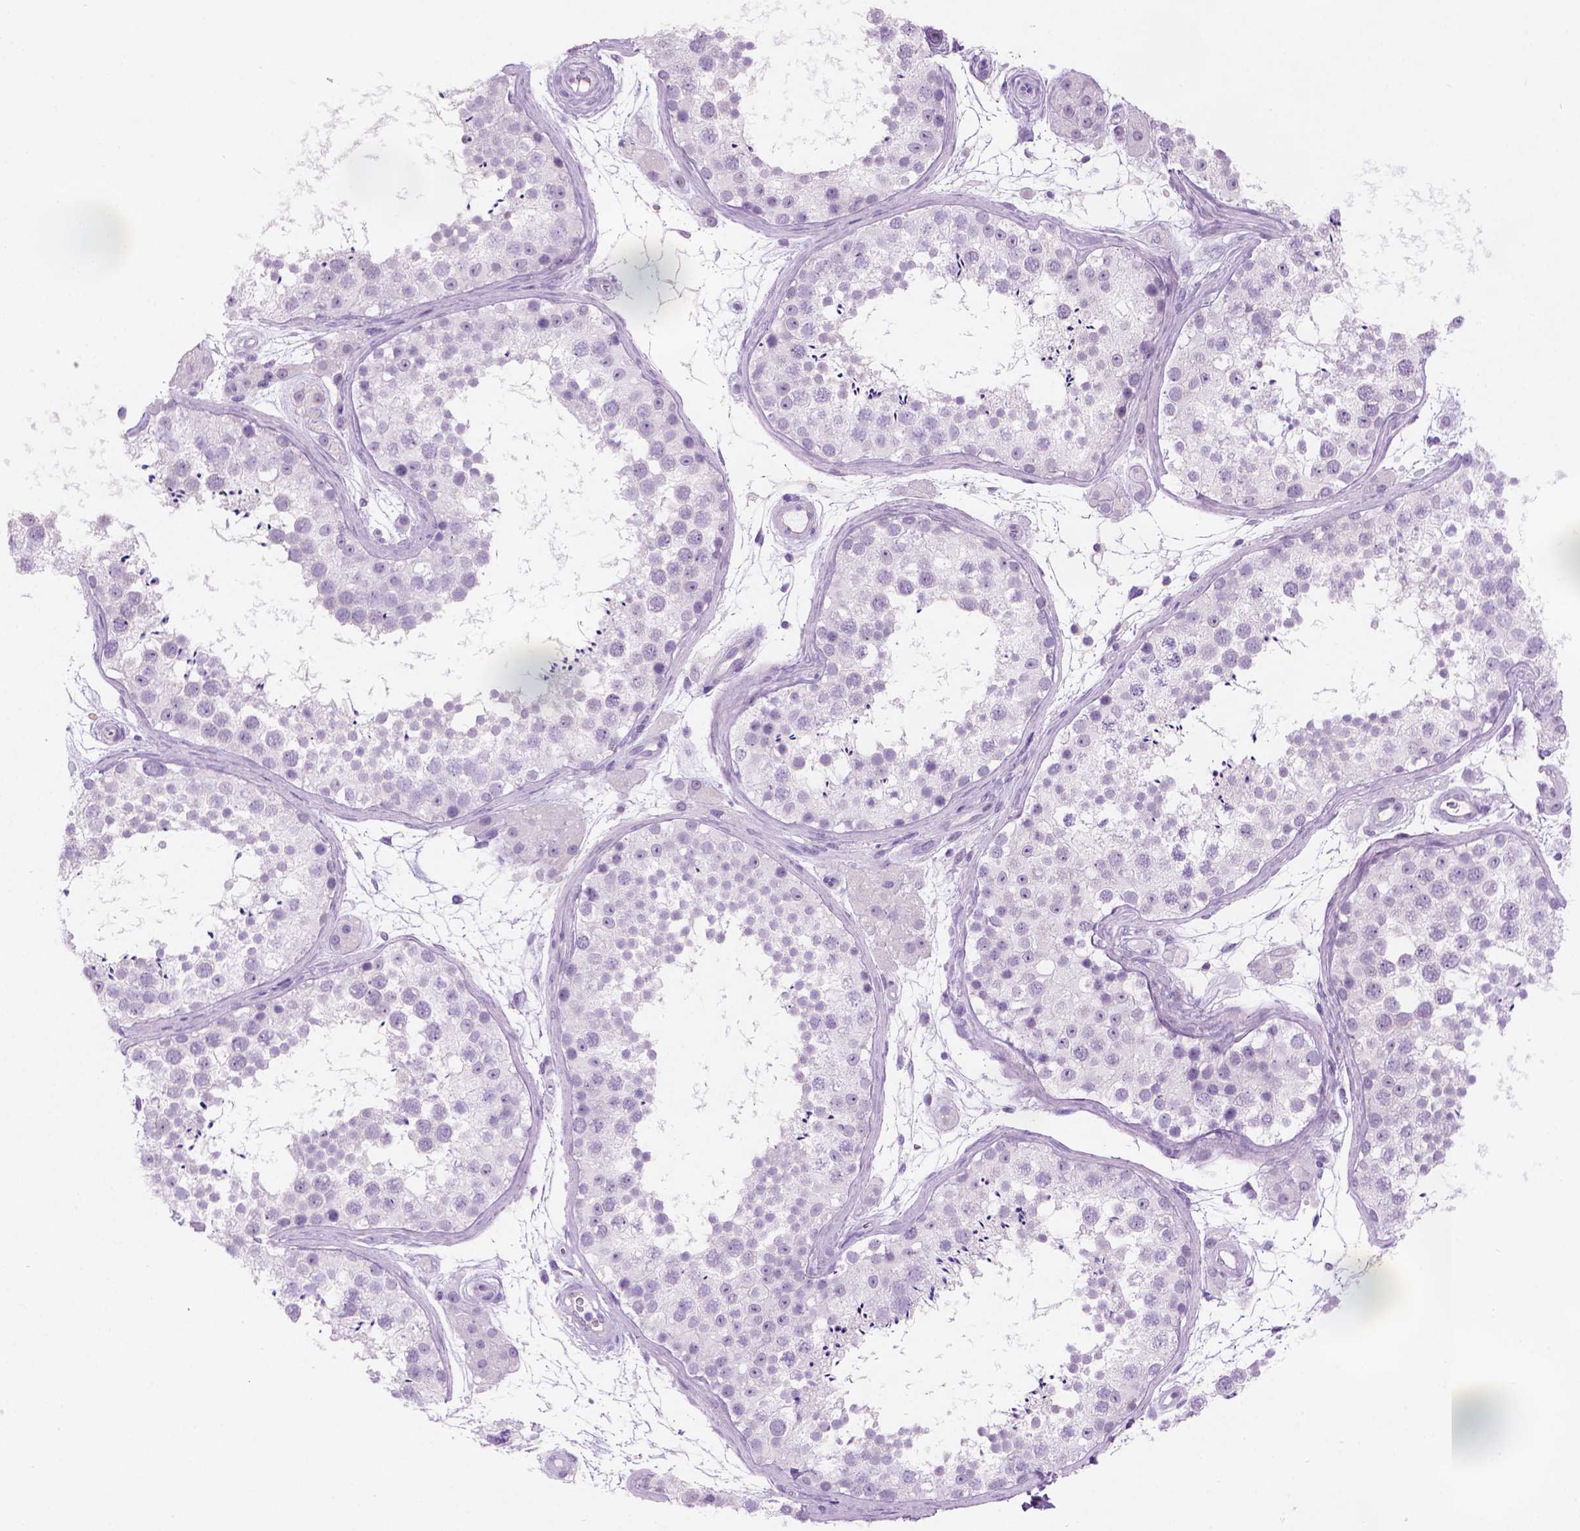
{"staining": {"intensity": "negative", "quantity": "none", "location": "none"}, "tissue": "testis", "cell_type": "Cells in seminiferous ducts", "image_type": "normal", "snomed": [{"axis": "morphology", "description": "Normal tissue, NOS"}, {"axis": "topography", "description": "Testis"}], "caption": "DAB (3,3'-diaminobenzidine) immunohistochemical staining of normal human testis displays no significant staining in cells in seminiferous ducts.", "gene": "TTC29", "patient": {"sex": "male", "age": 41}}